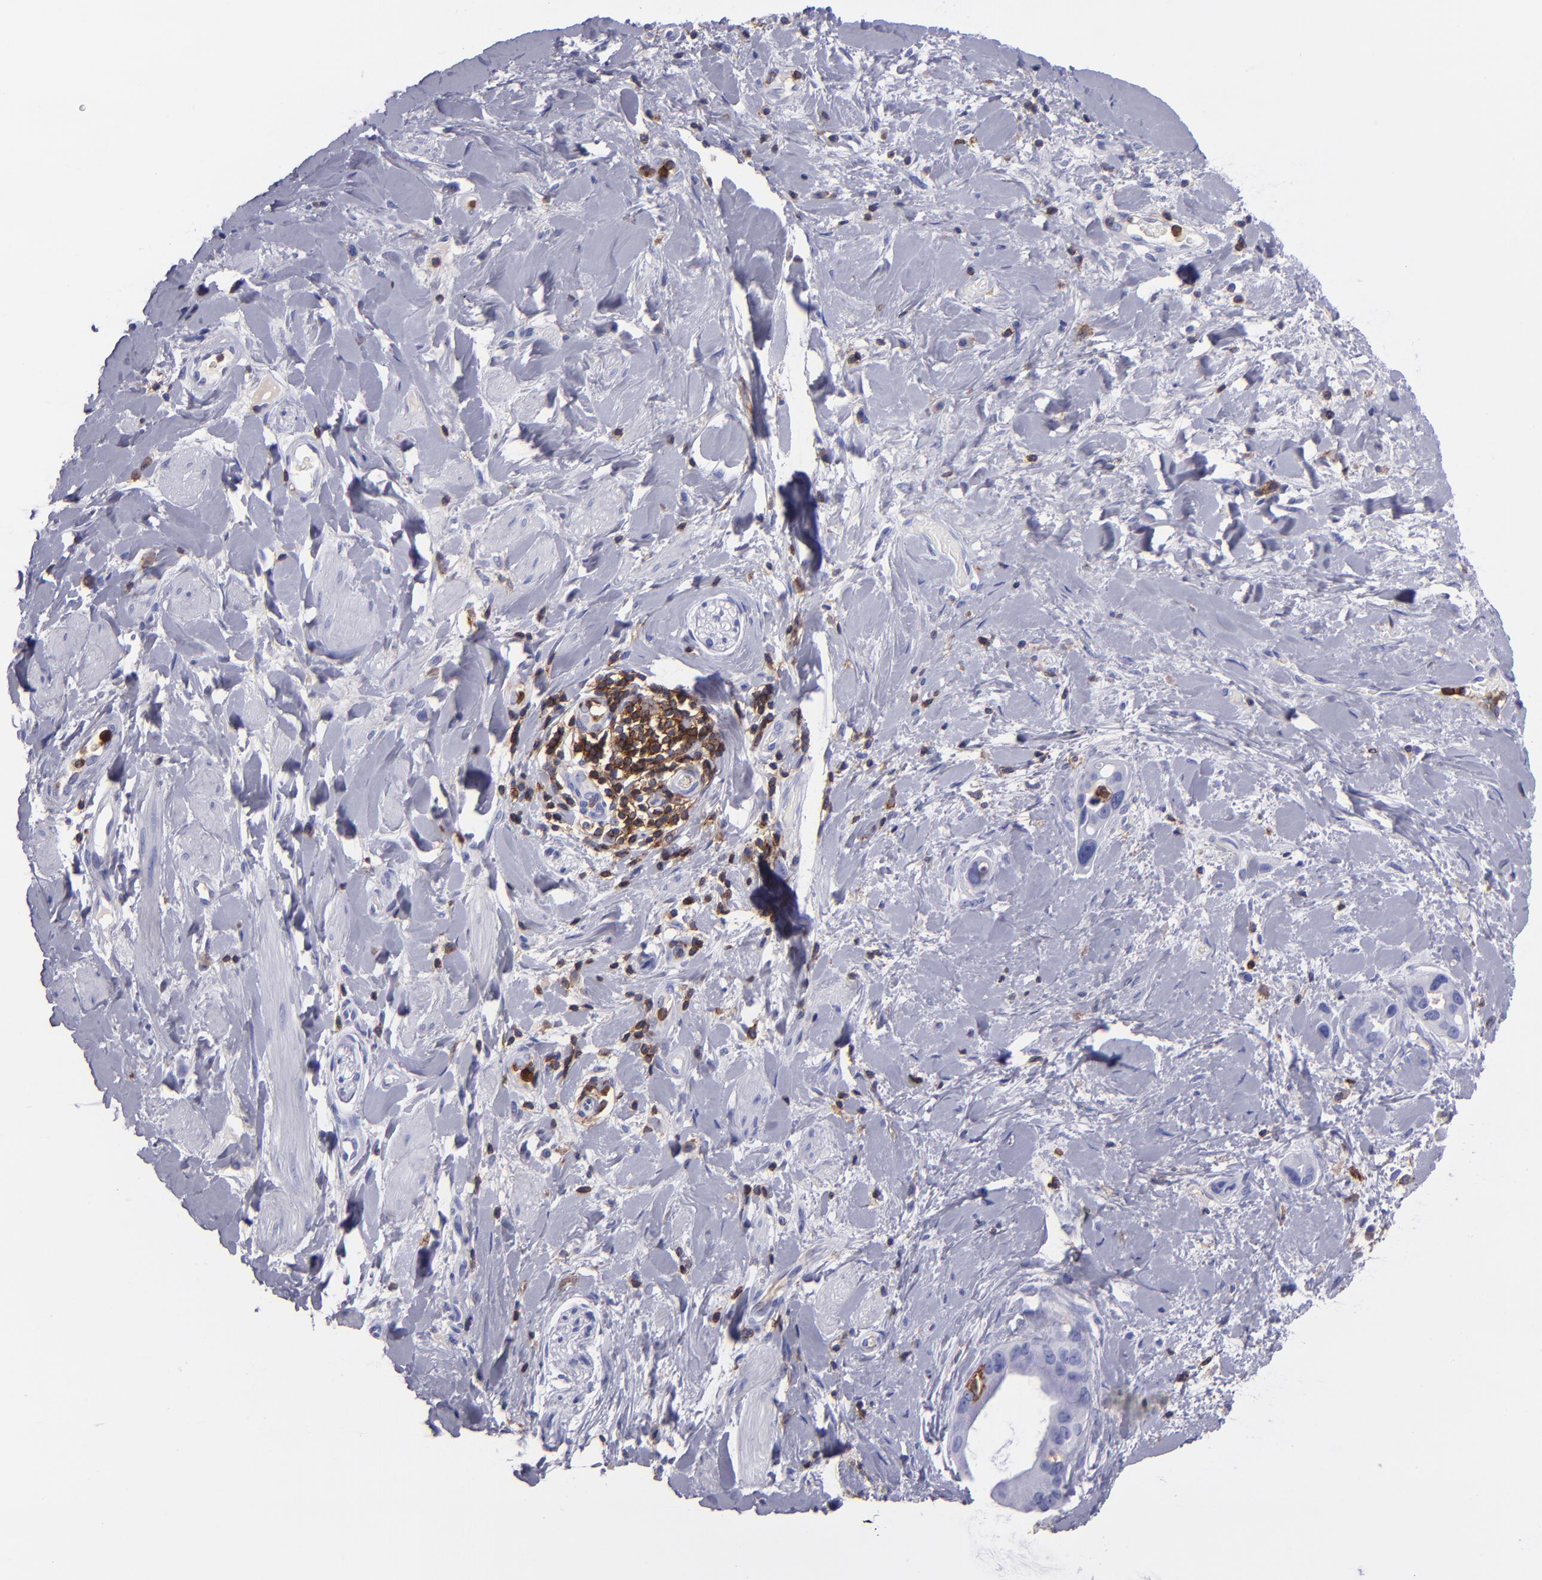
{"staining": {"intensity": "negative", "quantity": "none", "location": "none"}, "tissue": "liver cancer", "cell_type": "Tumor cells", "image_type": "cancer", "snomed": [{"axis": "morphology", "description": "Cholangiocarcinoma"}, {"axis": "topography", "description": "Liver"}], "caption": "Immunohistochemistry (IHC) of liver cholangiocarcinoma demonstrates no expression in tumor cells.", "gene": "ICAM3", "patient": {"sex": "female", "age": 65}}